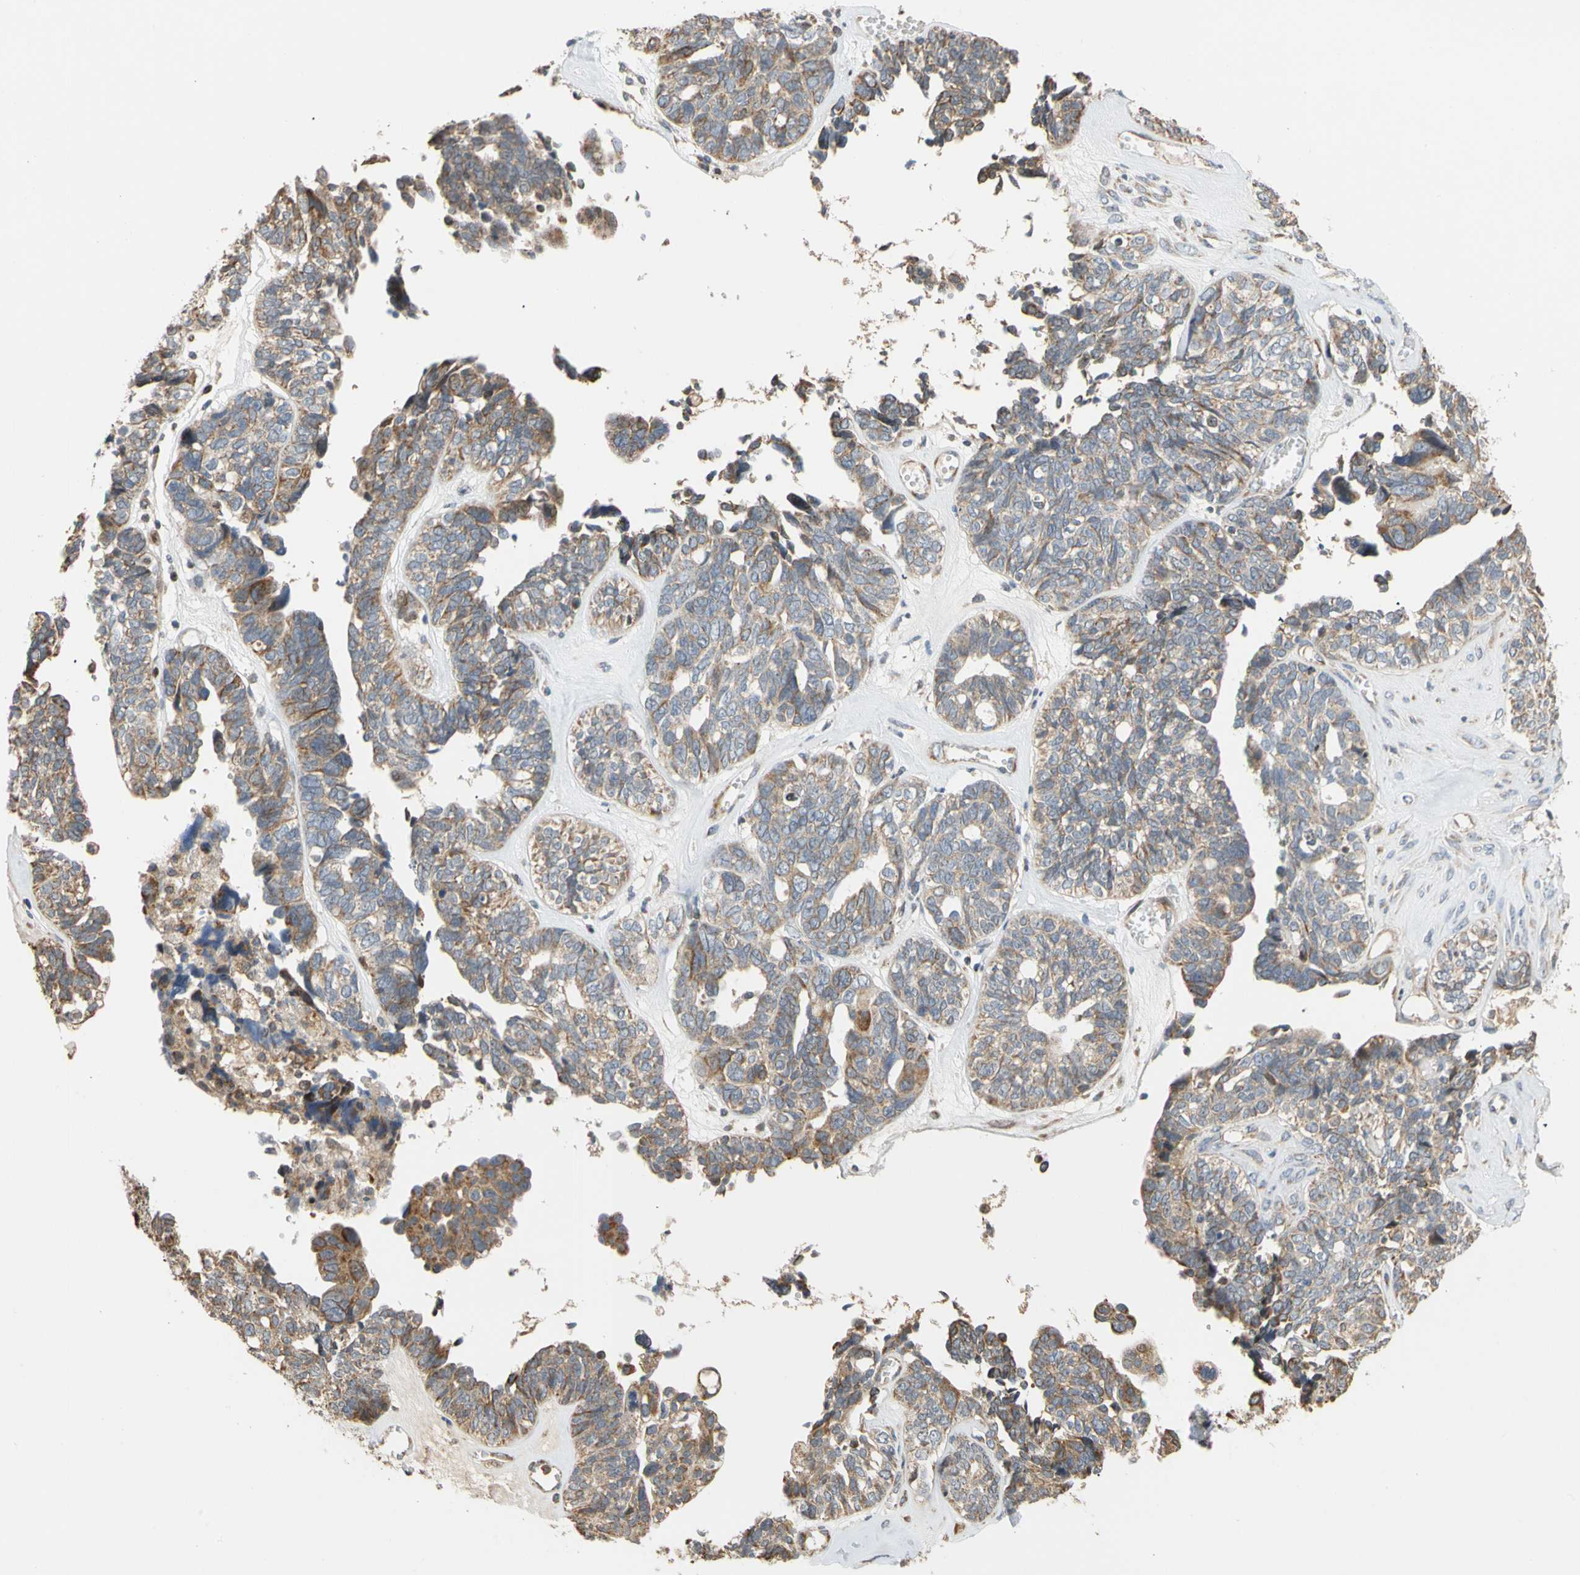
{"staining": {"intensity": "moderate", "quantity": "25%-75%", "location": "cytoplasmic/membranous"}, "tissue": "ovarian cancer", "cell_type": "Tumor cells", "image_type": "cancer", "snomed": [{"axis": "morphology", "description": "Cystadenocarcinoma, serous, NOS"}, {"axis": "topography", "description": "Ovary"}], "caption": "The micrograph shows a brown stain indicating the presence of a protein in the cytoplasmic/membranous of tumor cells in ovarian serous cystadenocarcinoma.", "gene": "IP6K2", "patient": {"sex": "female", "age": 79}}